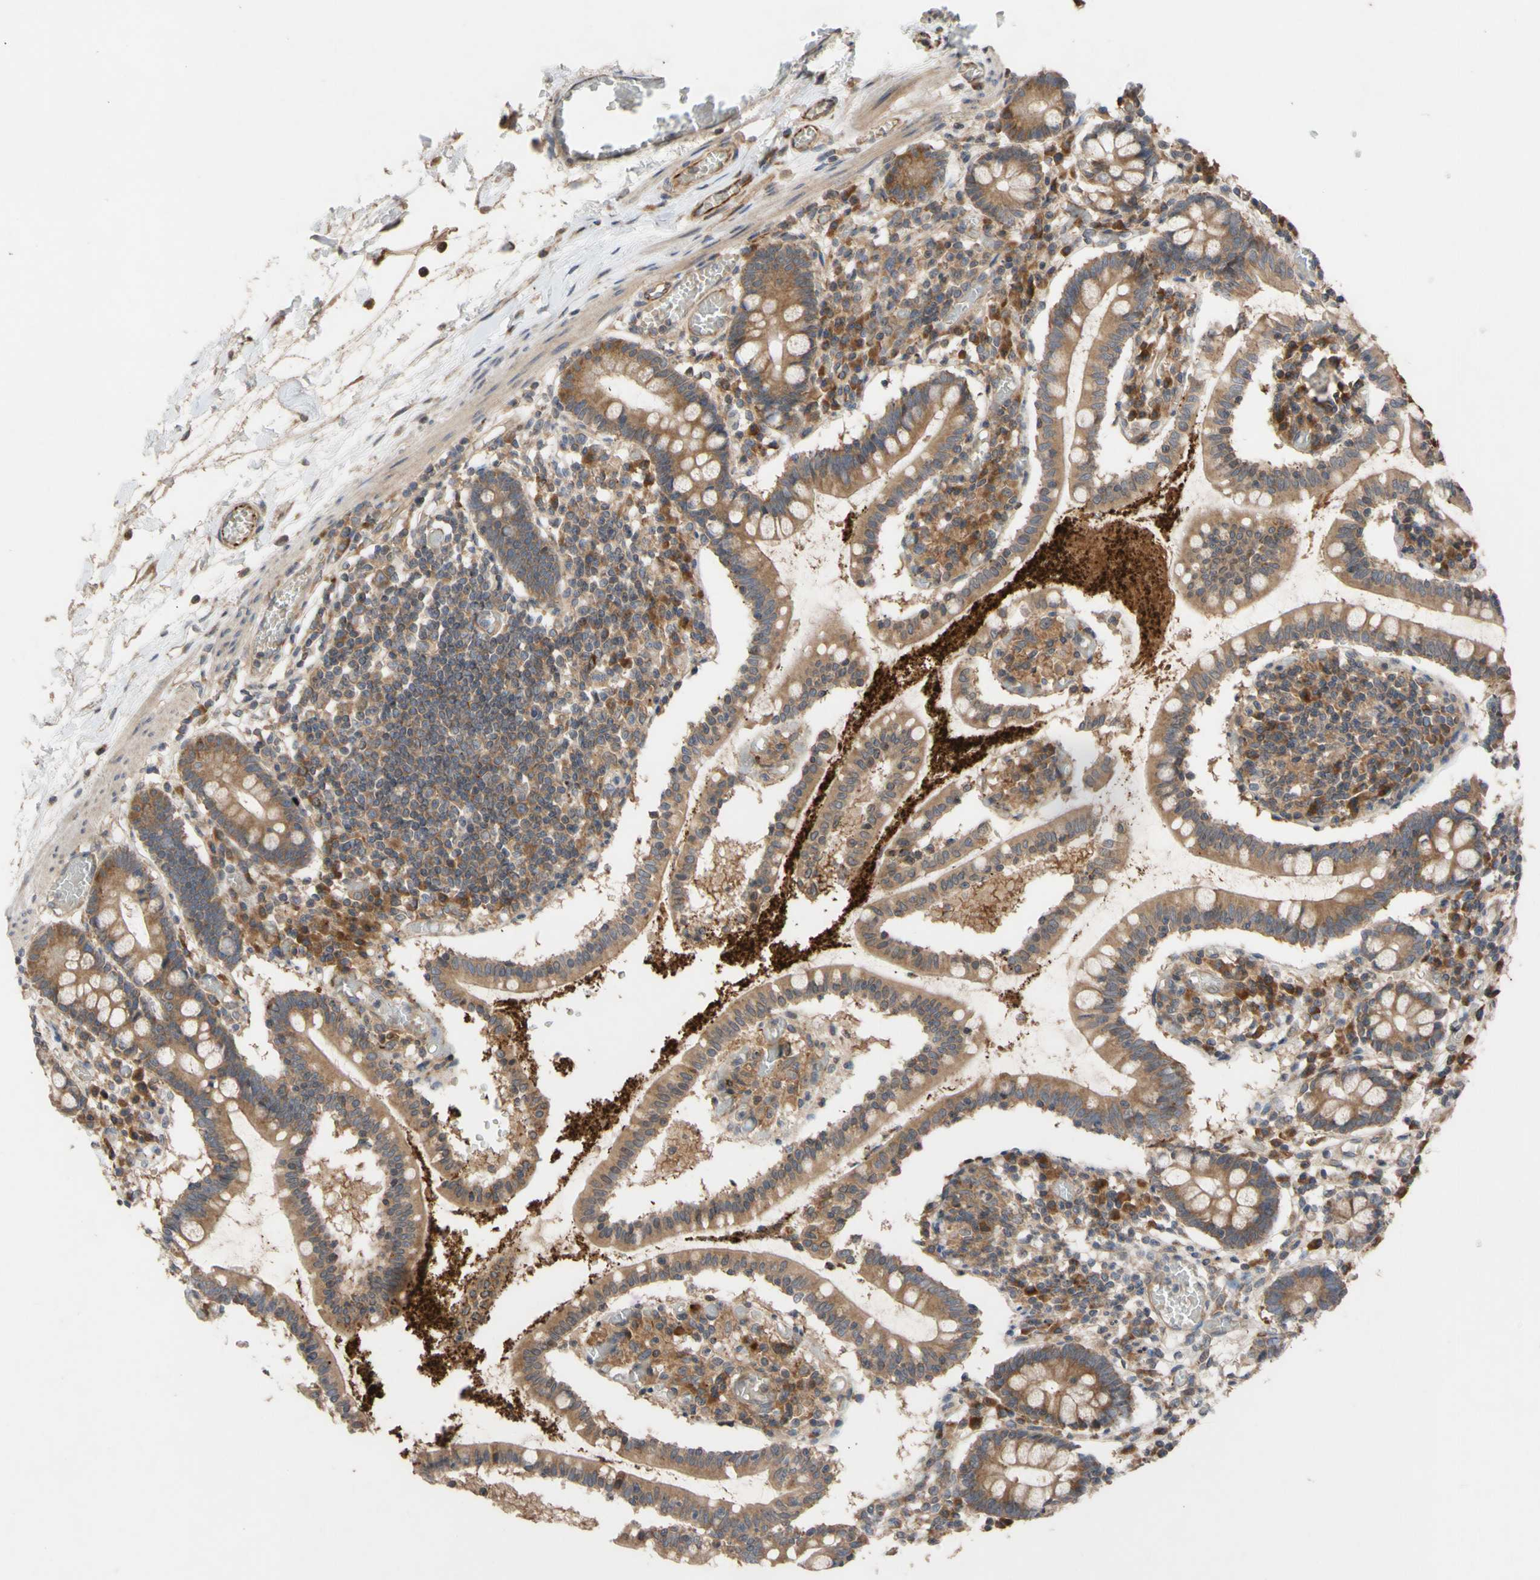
{"staining": {"intensity": "moderate", "quantity": ">75%", "location": "cytoplasmic/membranous"}, "tissue": "small intestine", "cell_type": "Glandular cells", "image_type": "normal", "snomed": [{"axis": "morphology", "description": "Normal tissue, NOS"}, {"axis": "topography", "description": "Small intestine"}], "caption": "A medium amount of moderate cytoplasmic/membranous positivity is identified in approximately >75% of glandular cells in normal small intestine.", "gene": "EIF2S3", "patient": {"sex": "female", "age": 61}}